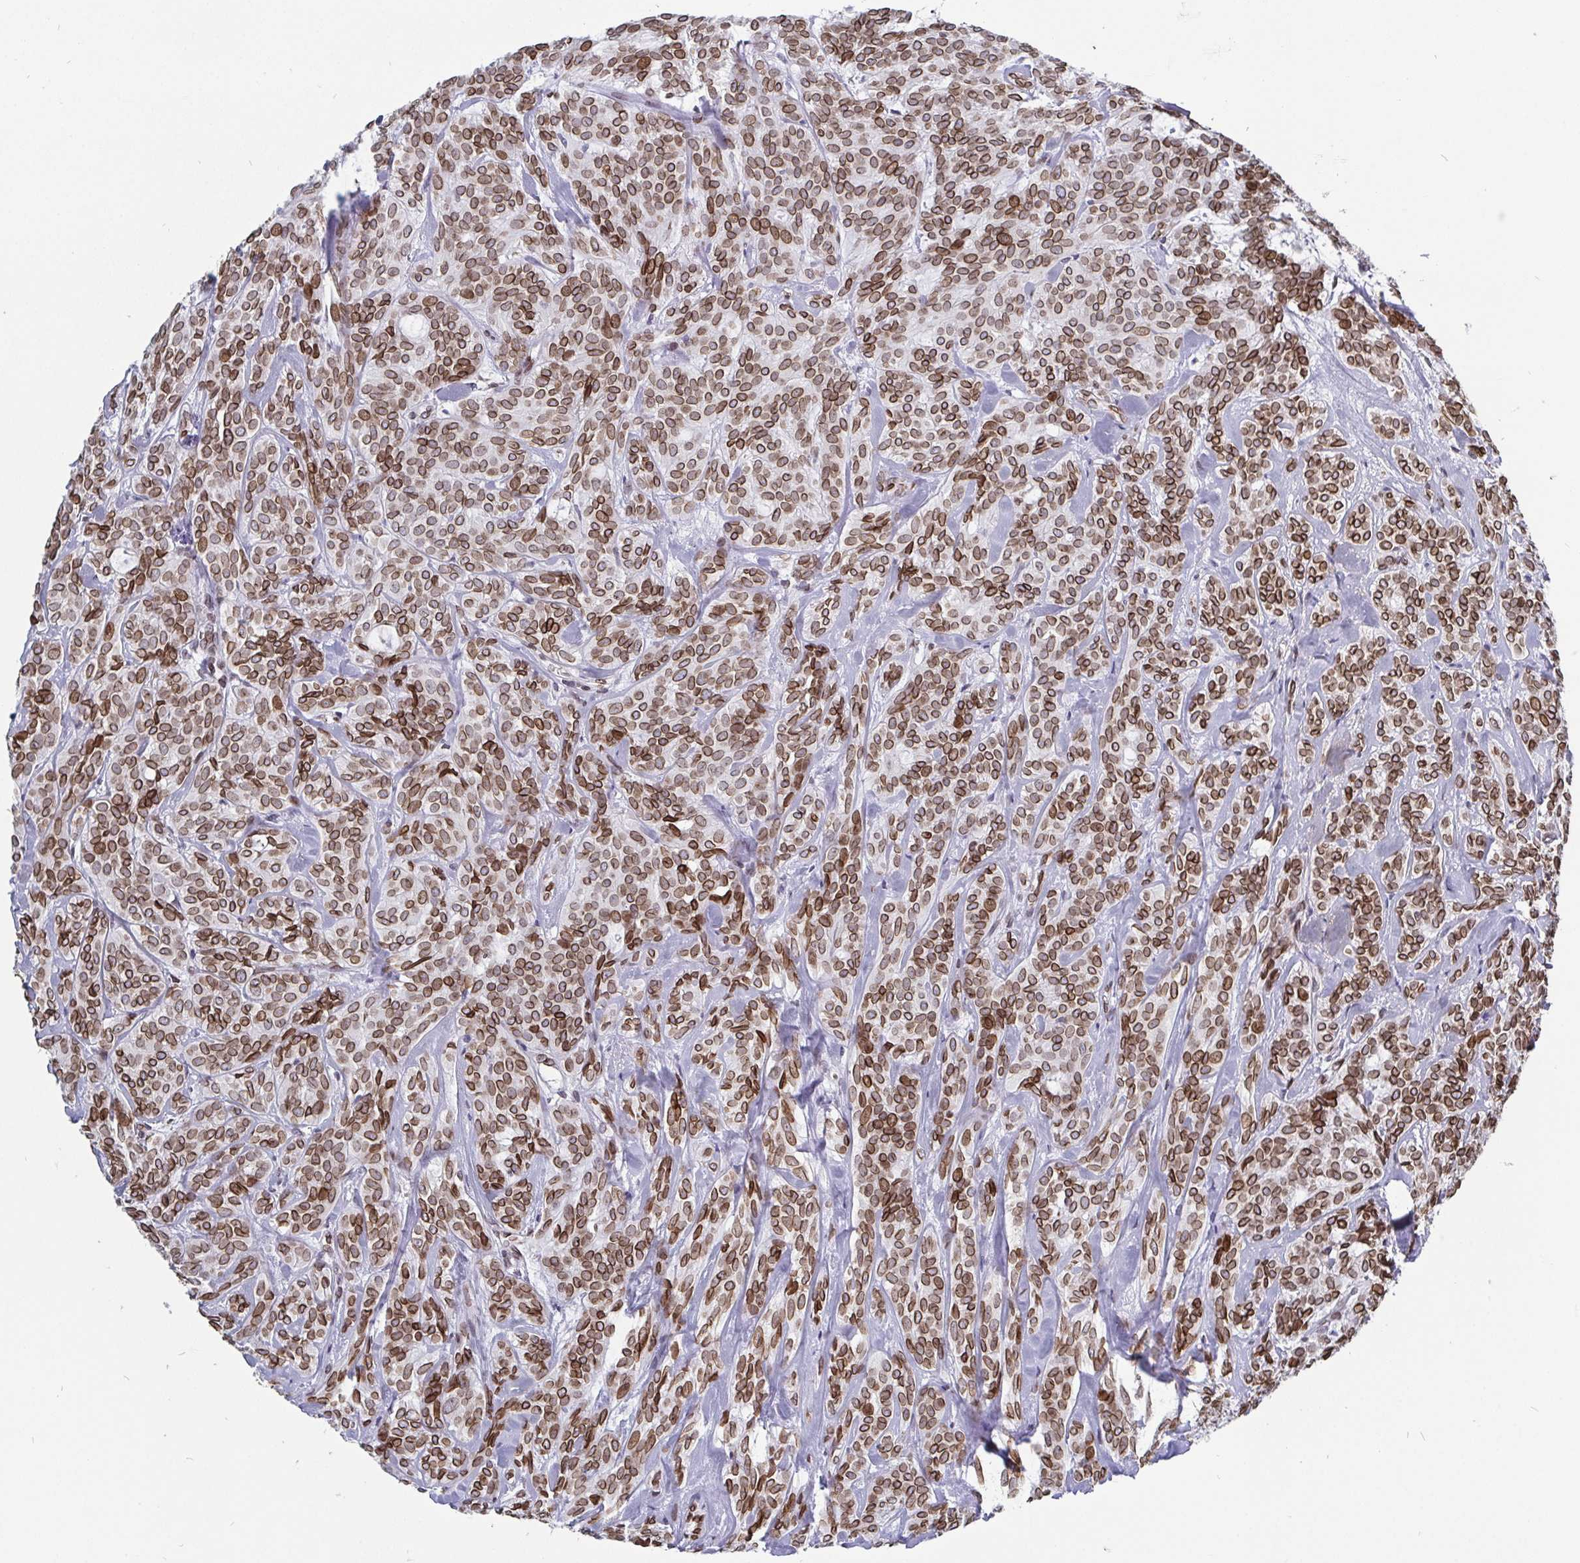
{"staining": {"intensity": "strong", "quantity": ">75%", "location": "cytoplasmic/membranous,nuclear"}, "tissue": "head and neck cancer", "cell_type": "Tumor cells", "image_type": "cancer", "snomed": [{"axis": "morphology", "description": "Adenocarcinoma, NOS"}, {"axis": "topography", "description": "Head-Neck"}], "caption": "Human head and neck cancer stained with a brown dye demonstrates strong cytoplasmic/membranous and nuclear positive positivity in about >75% of tumor cells.", "gene": "EMD", "patient": {"sex": "female", "age": 57}}